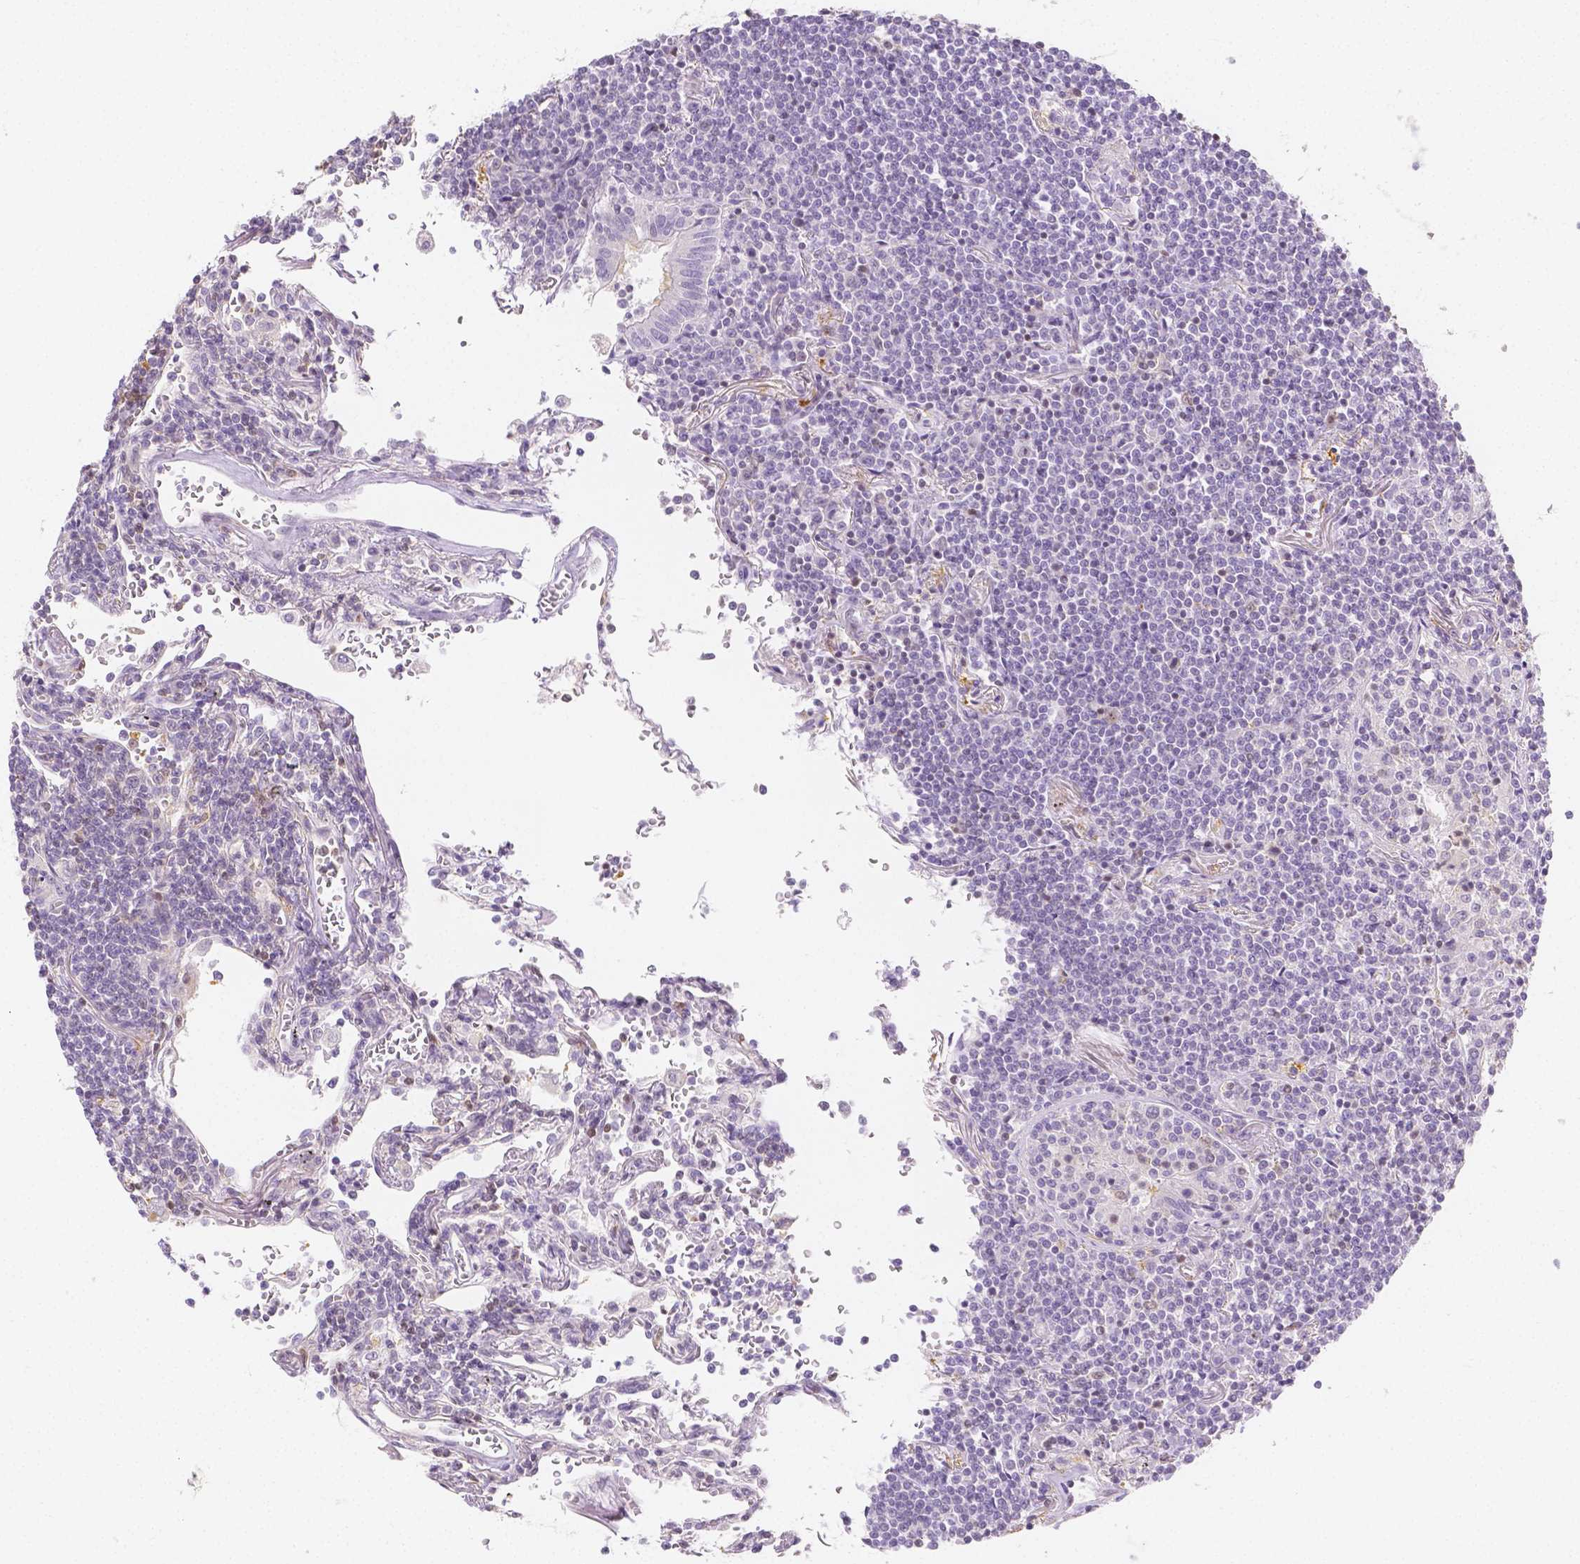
{"staining": {"intensity": "negative", "quantity": "none", "location": "none"}, "tissue": "lymphoma", "cell_type": "Tumor cells", "image_type": "cancer", "snomed": [{"axis": "morphology", "description": "Malignant lymphoma, non-Hodgkin's type, Low grade"}, {"axis": "topography", "description": "Lung"}], "caption": "IHC micrograph of human lymphoma stained for a protein (brown), which demonstrates no expression in tumor cells.", "gene": "SGTB", "patient": {"sex": "female", "age": 71}}